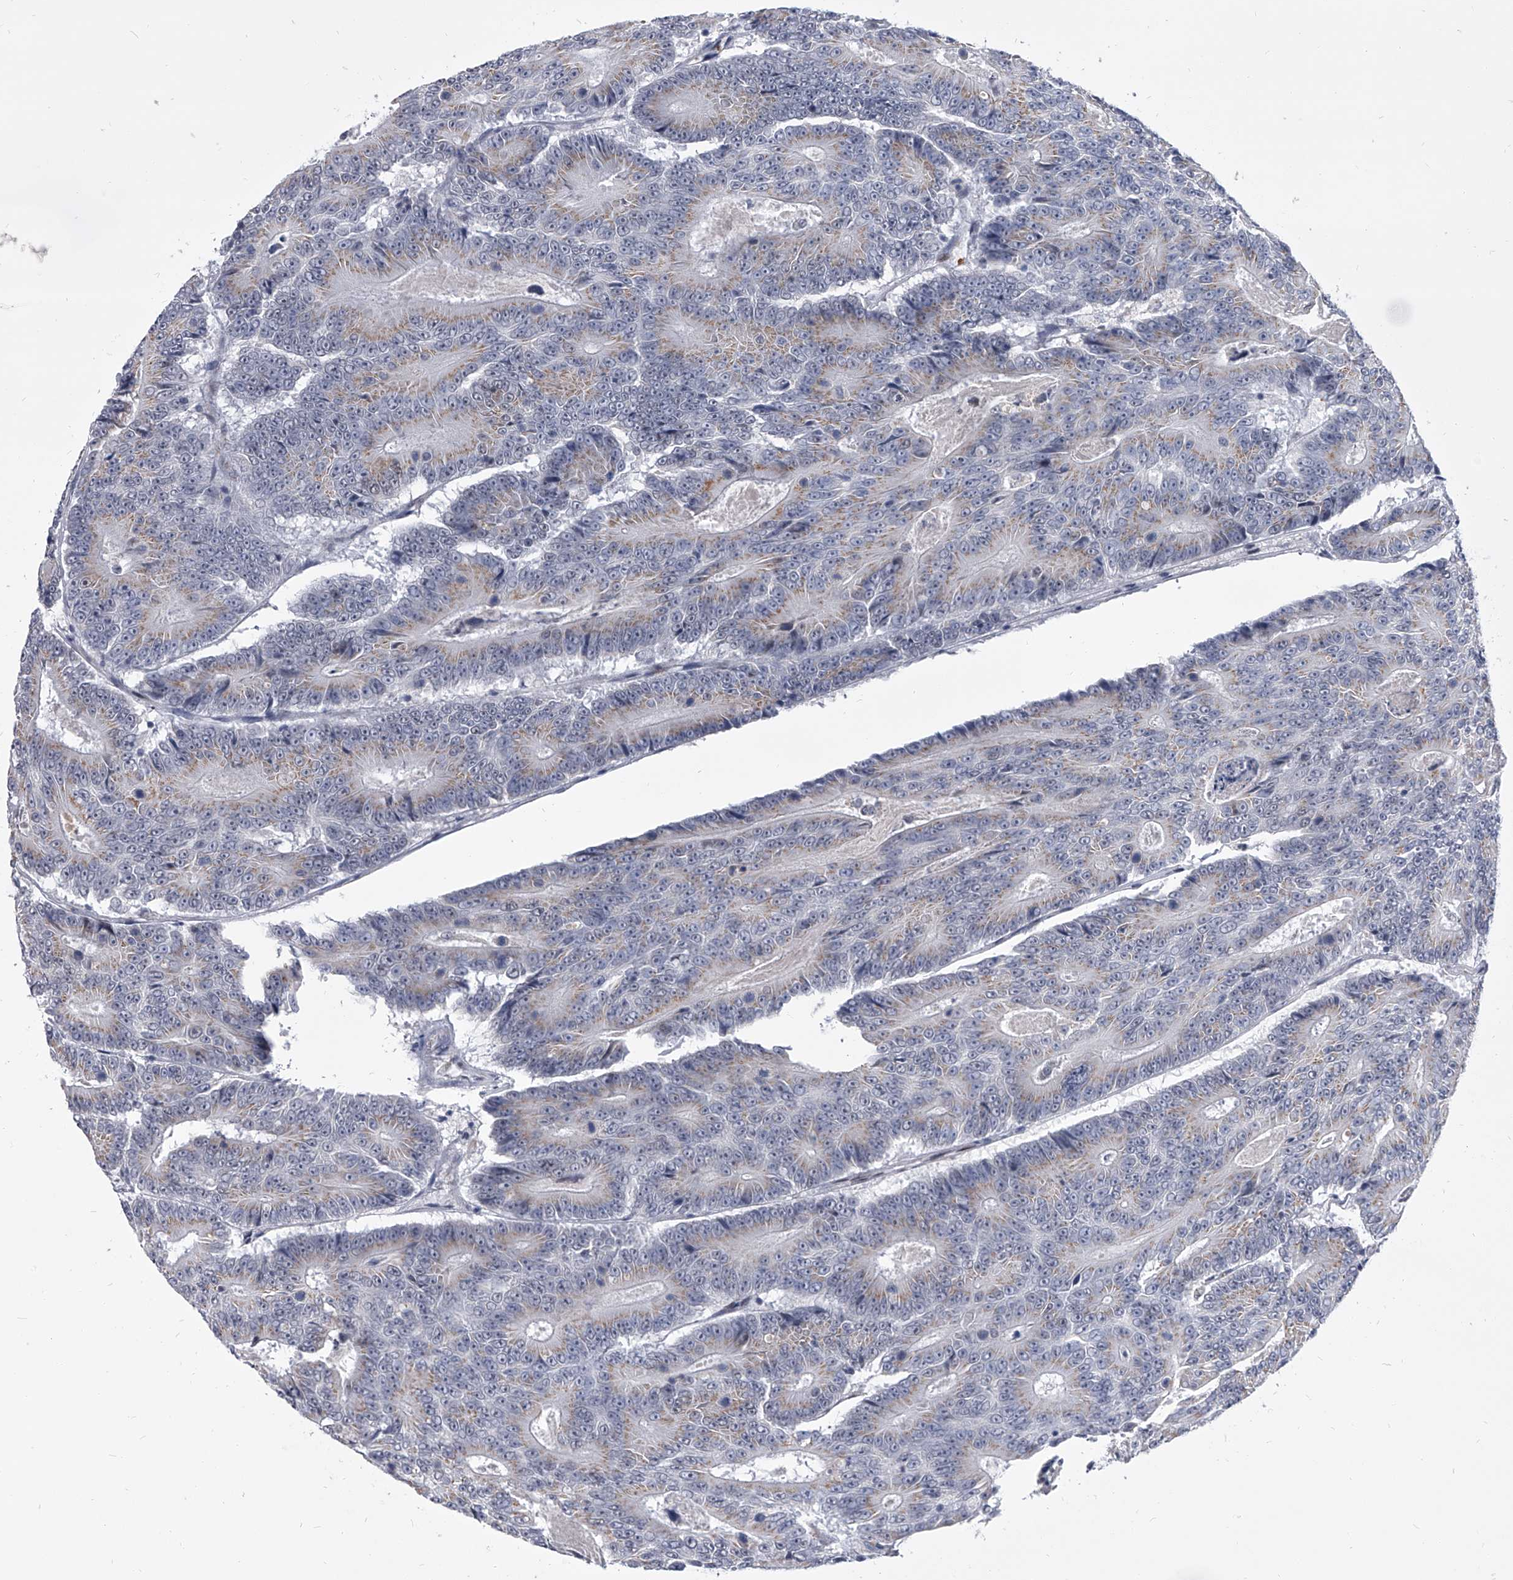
{"staining": {"intensity": "weak", "quantity": "<25%", "location": "cytoplasmic/membranous"}, "tissue": "colorectal cancer", "cell_type": "Tumor cells", "image_type": "cancer", "snomed": [{"axis": "morphology", "description": "Adenocarcinoma, NOS"}, {"axis": "topography", "description": "Colon"}], "caption": "A micrograph of colorectal cancer (adenocarcinoma) stained for a protein reveals no brown staining in tumor cells.", "gene": "EVA1C", "patient": {"sex": "male", "age": 83}}